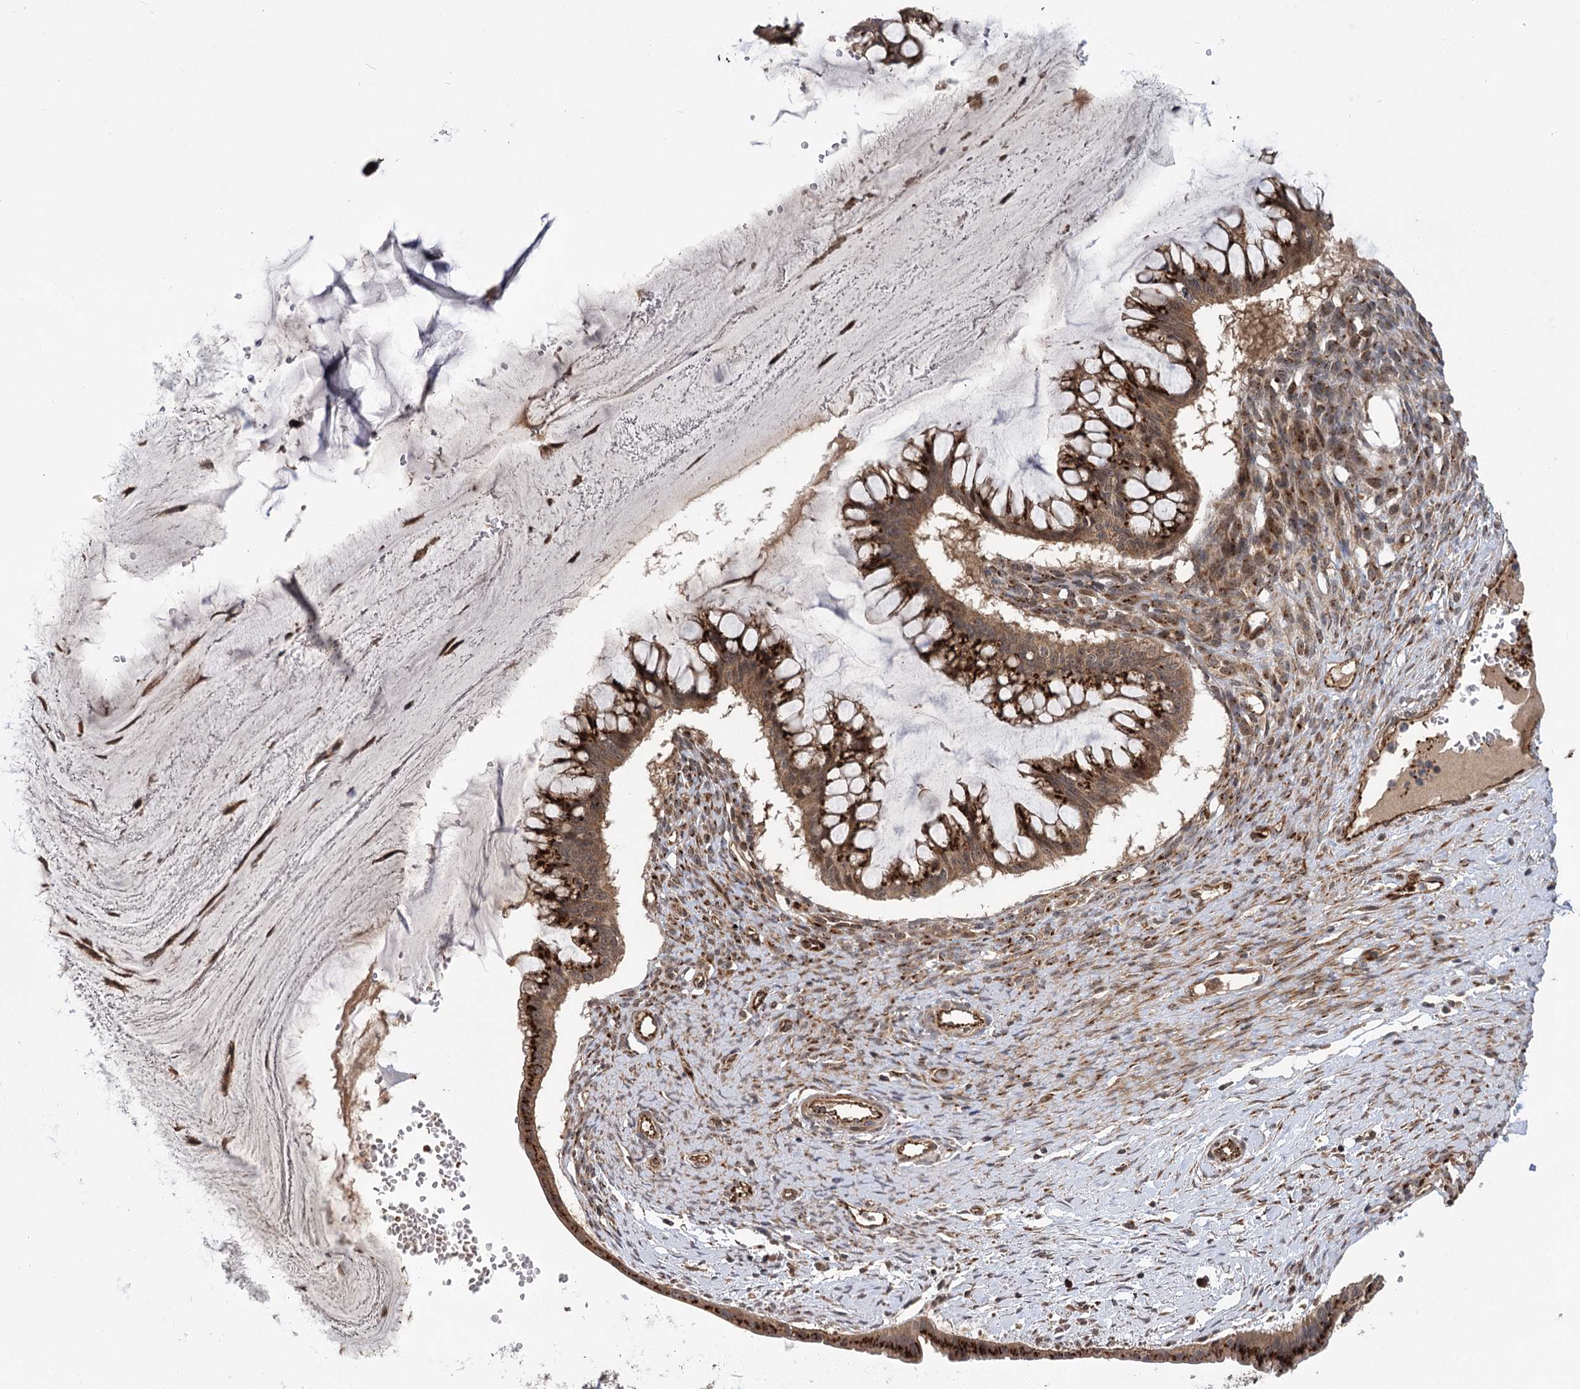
{"staining": {"intensity": "strong", "quantity": ">75%", "location": "cytoplasmic/membranous"}, "tissue": "ovarian cancer", "cell_type": "Tumor cells", "image_type": "cancer", "snomed": [{"axis": "morphology", "description": "Cystadenocarcinoma, mucinous, NOS"}, {"axis": "topography", "description": "Ovary"}], "caption": "Protein expression analysis of ovarian cancer (mucinous cystadenocarcinoma) displays strong cytoplasmic/membranous expression in approximately >75% of tumor cells. (brown staining indicates protein expression, while blue staining denotes nuclei).", "gene": "CARD19", "patient": {"sex": "female", "age": 73}}